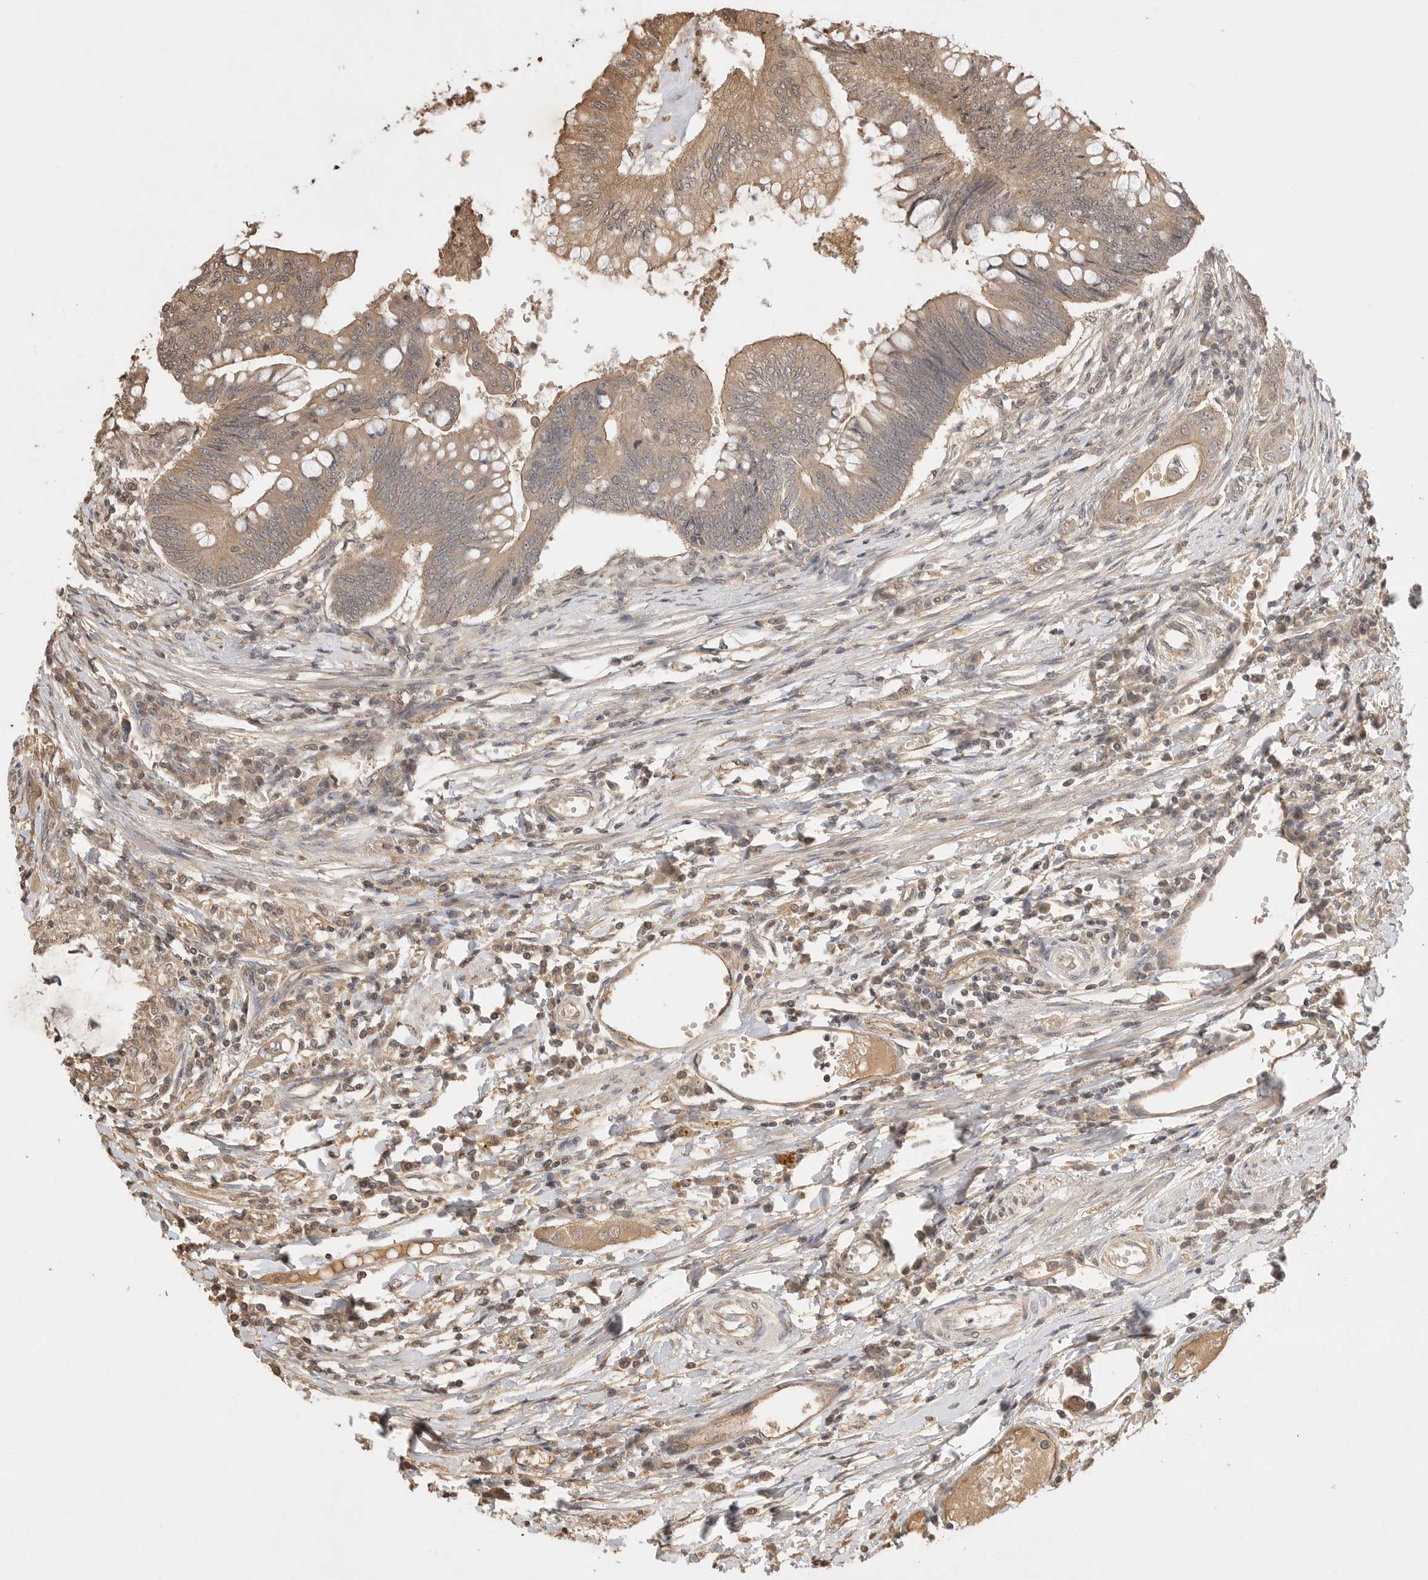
{"staining": {"intensity": "moderate", "quantity": ">75%", "location": "cytoplasmic/membranous"}, "tissue": "colorectal cancer", "cell_type": "Tumor cells", "image_type": "cancer", "snomed": [{"axis": "morphology", "description": "Adenoma, NOS"}, {"axis": "morphology", "description": "Adenocarcinoma, NOS"}, {"axis": "topography", "description": "Colon"}], "caption": "Protein staining of adenocarcinoma (colorectal) tissue reveals moderate cytoplasmic/membranous staining in approximately >75% of tumor cells.", "gene": "PRMT3", "patient": {"sex": "male", "age": 79}}